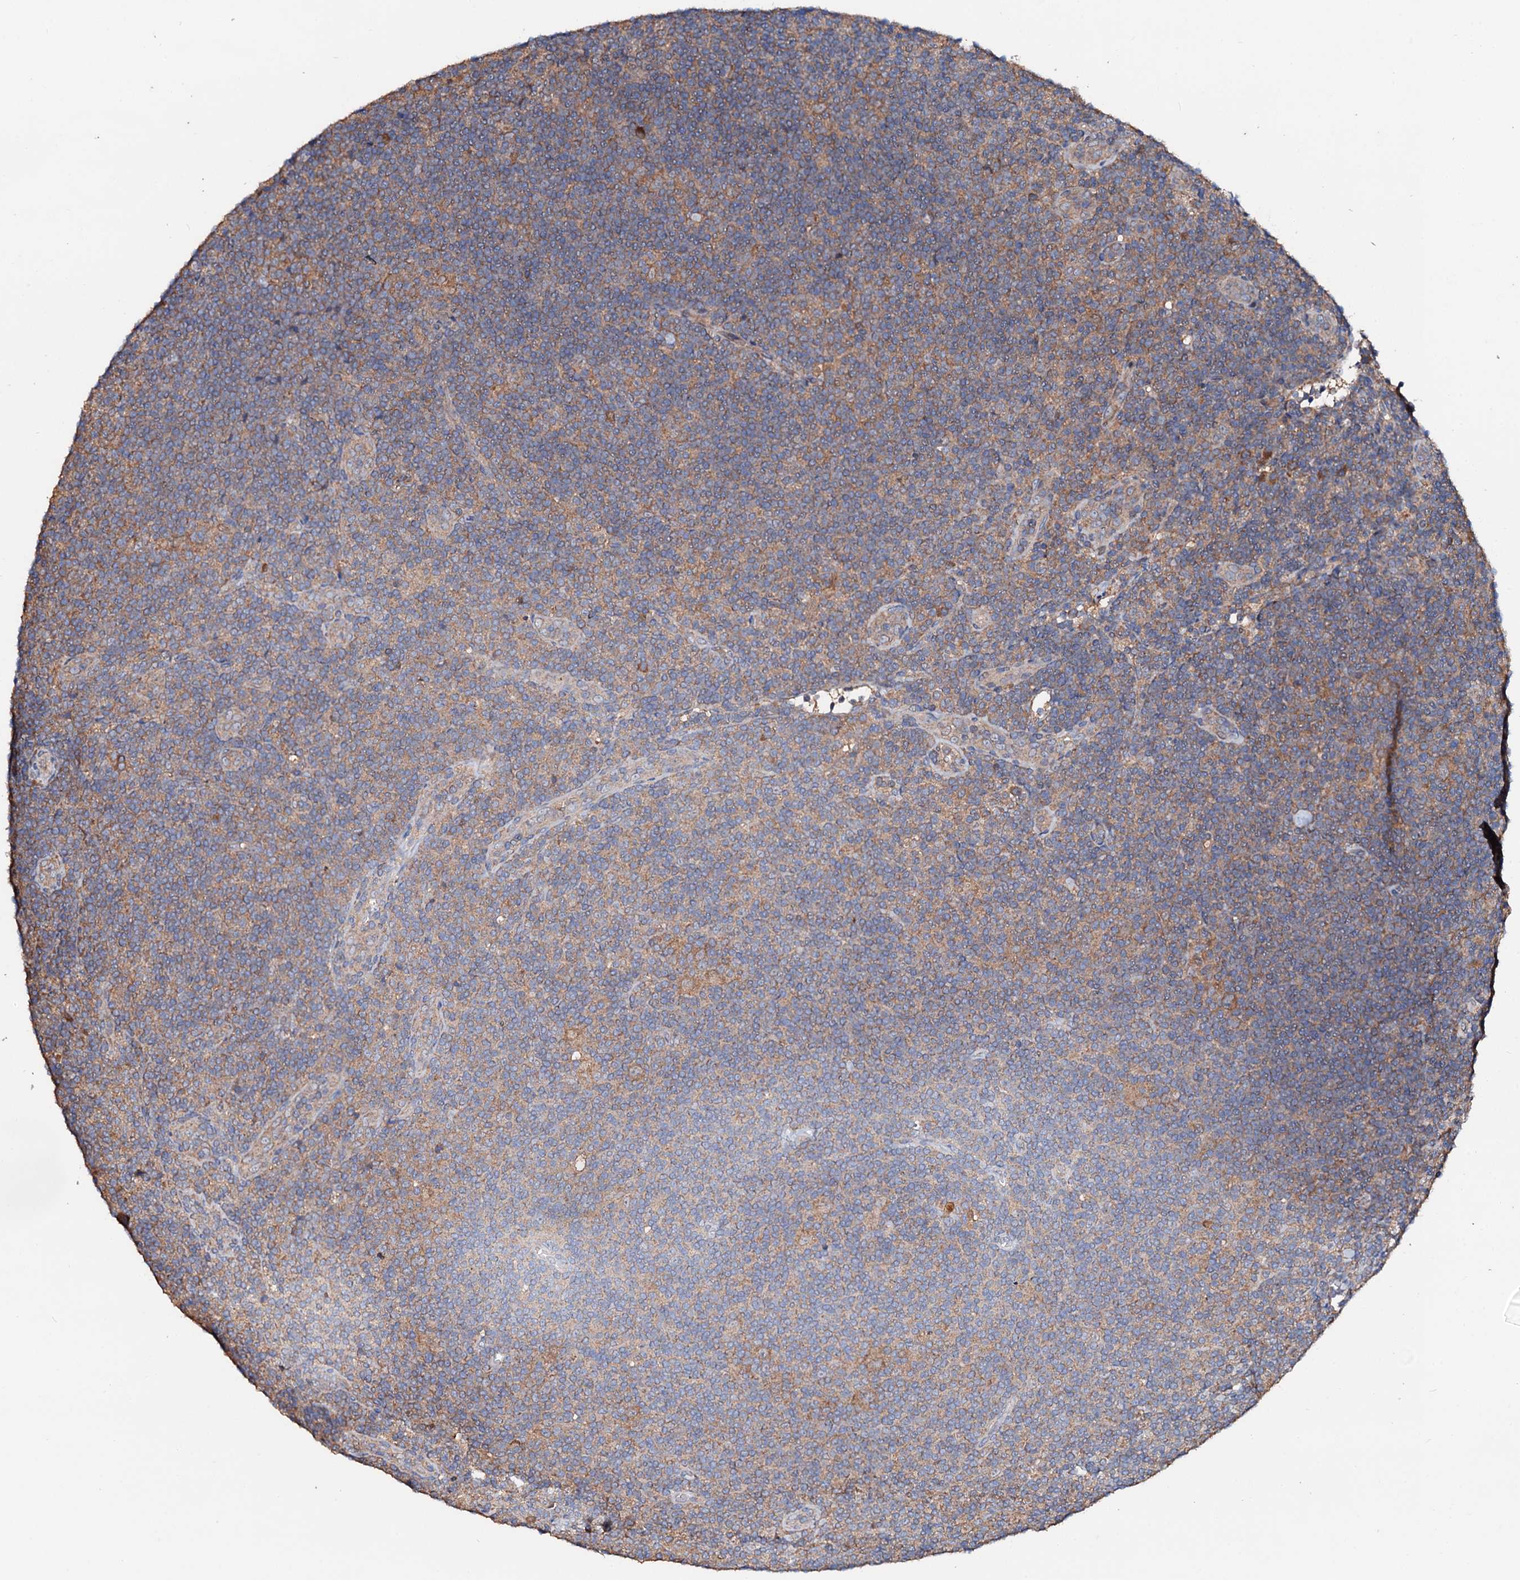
{"staining": {"intensity": "moderate", "quantity": ">75%", "location": "cytoplasmic/membranous"}, "tissue": "lymphoma", "cell_type": "Tumor cells", "image_type": "cancer", "snomed": [{"axis": "morphology", "description": "Hodgkin's disease, NOS"}, {"axis": "topography", "description": "Lymph node"}], "caption": "Hodgkin's disease stained with a protein marker exhibits moderate staining in tumor cells.", "gene": "EXTL1", "patient": {"sex": "female", "age": 57}}